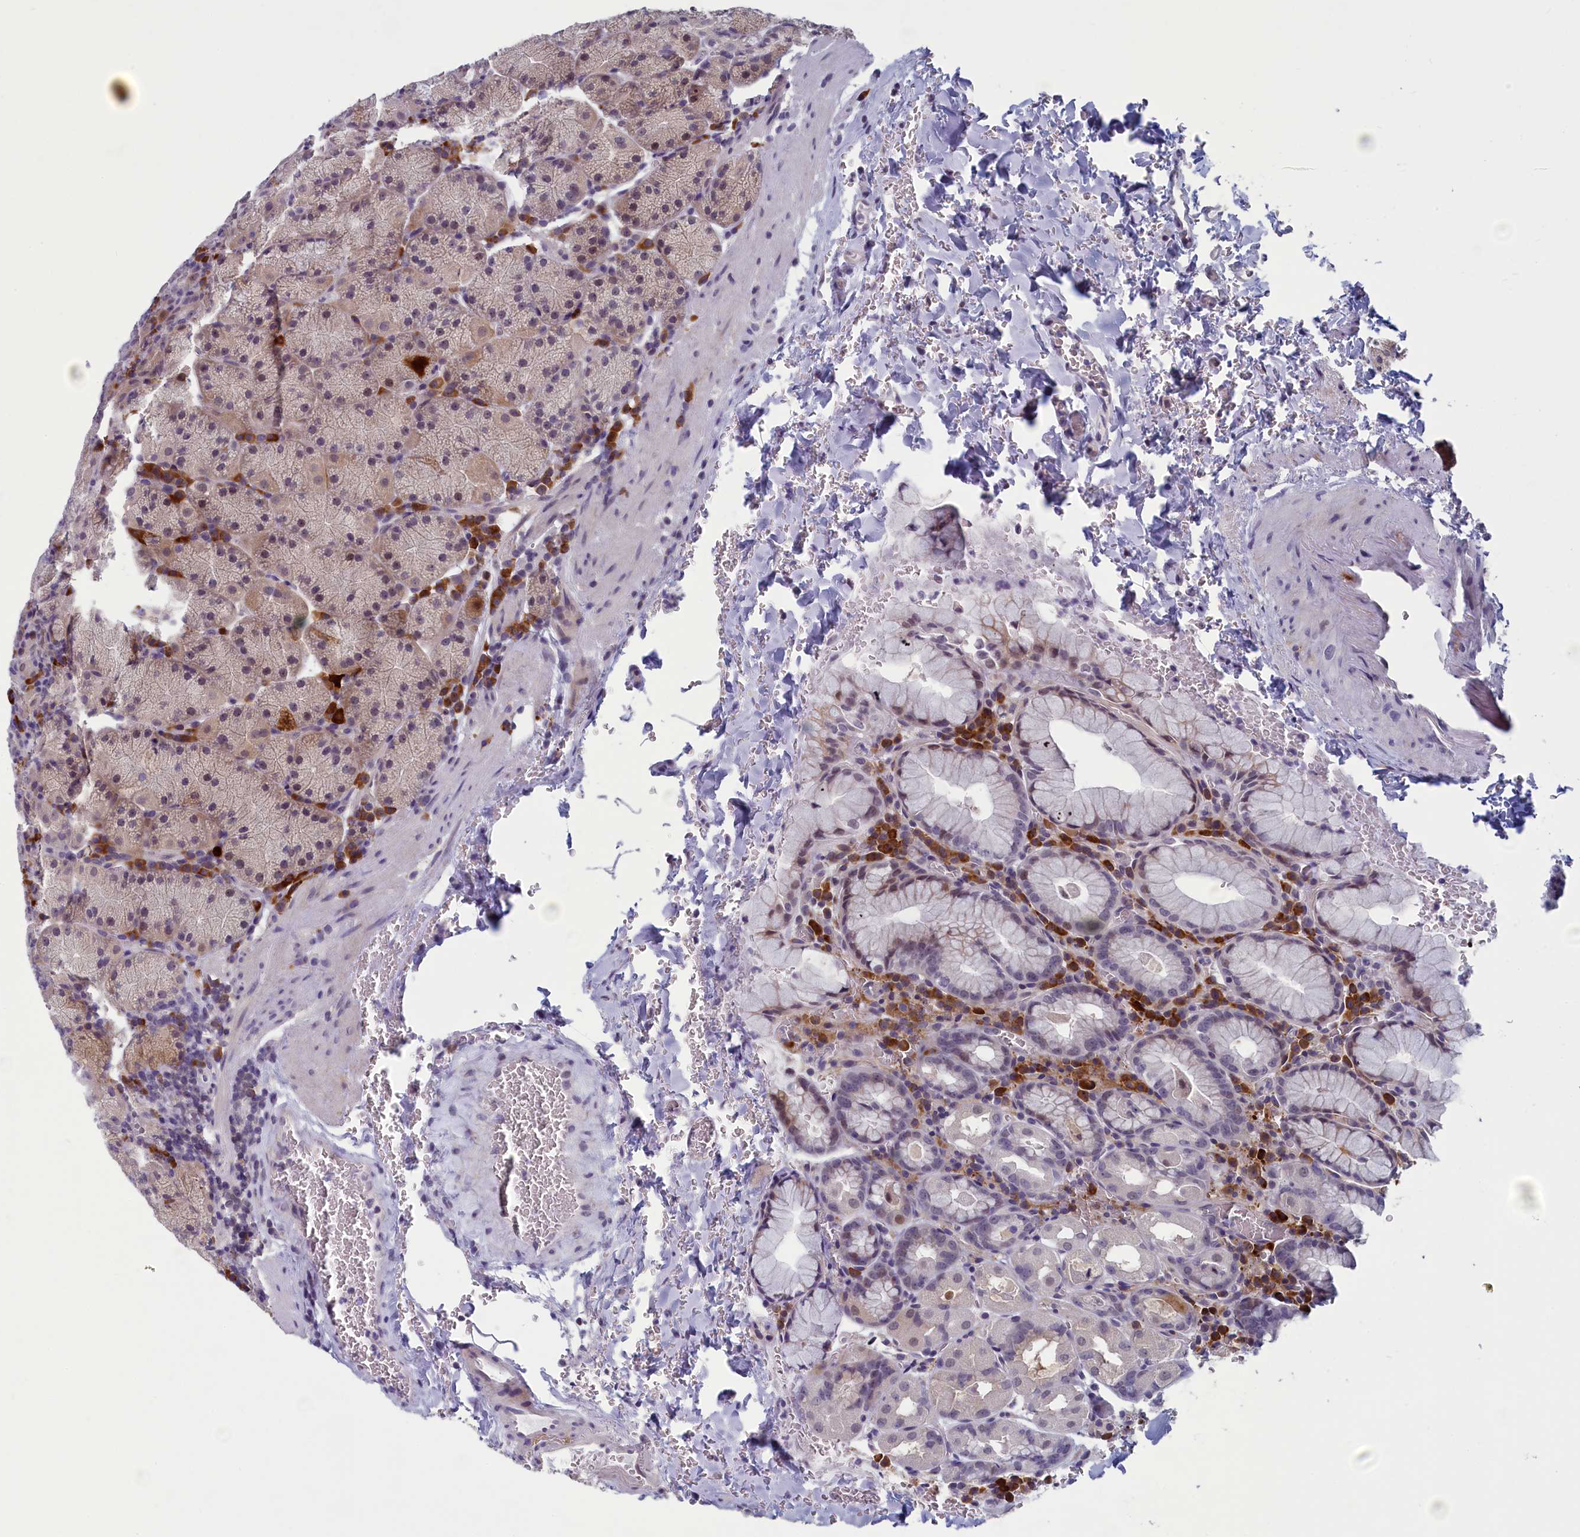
{"staining": {"intensity": "moderate", "quantity": "<25%", "location": "cytoplasmic/membranous,nuclear"}, "tissue": "stomach", "cell_type": "Glandular cells", "image_type": "normal", "snomed": [{"axis": "morphology", "description": "Normal tissue, NOS"}, {"axis": "topography", "description": "Stomach, upper"}, {"axis": "topography", "description": "Stomach, lower"}], "caption": "This photomicrograph shows immunohistochemistry (IHC) staining of normal stomach, with low moderate cytoplasmic/membranous,nuclear staining in approximately <25% of glandular cells.", "gene": "CNEP1R1", "patient": {"sex": "male", "age": 80}}